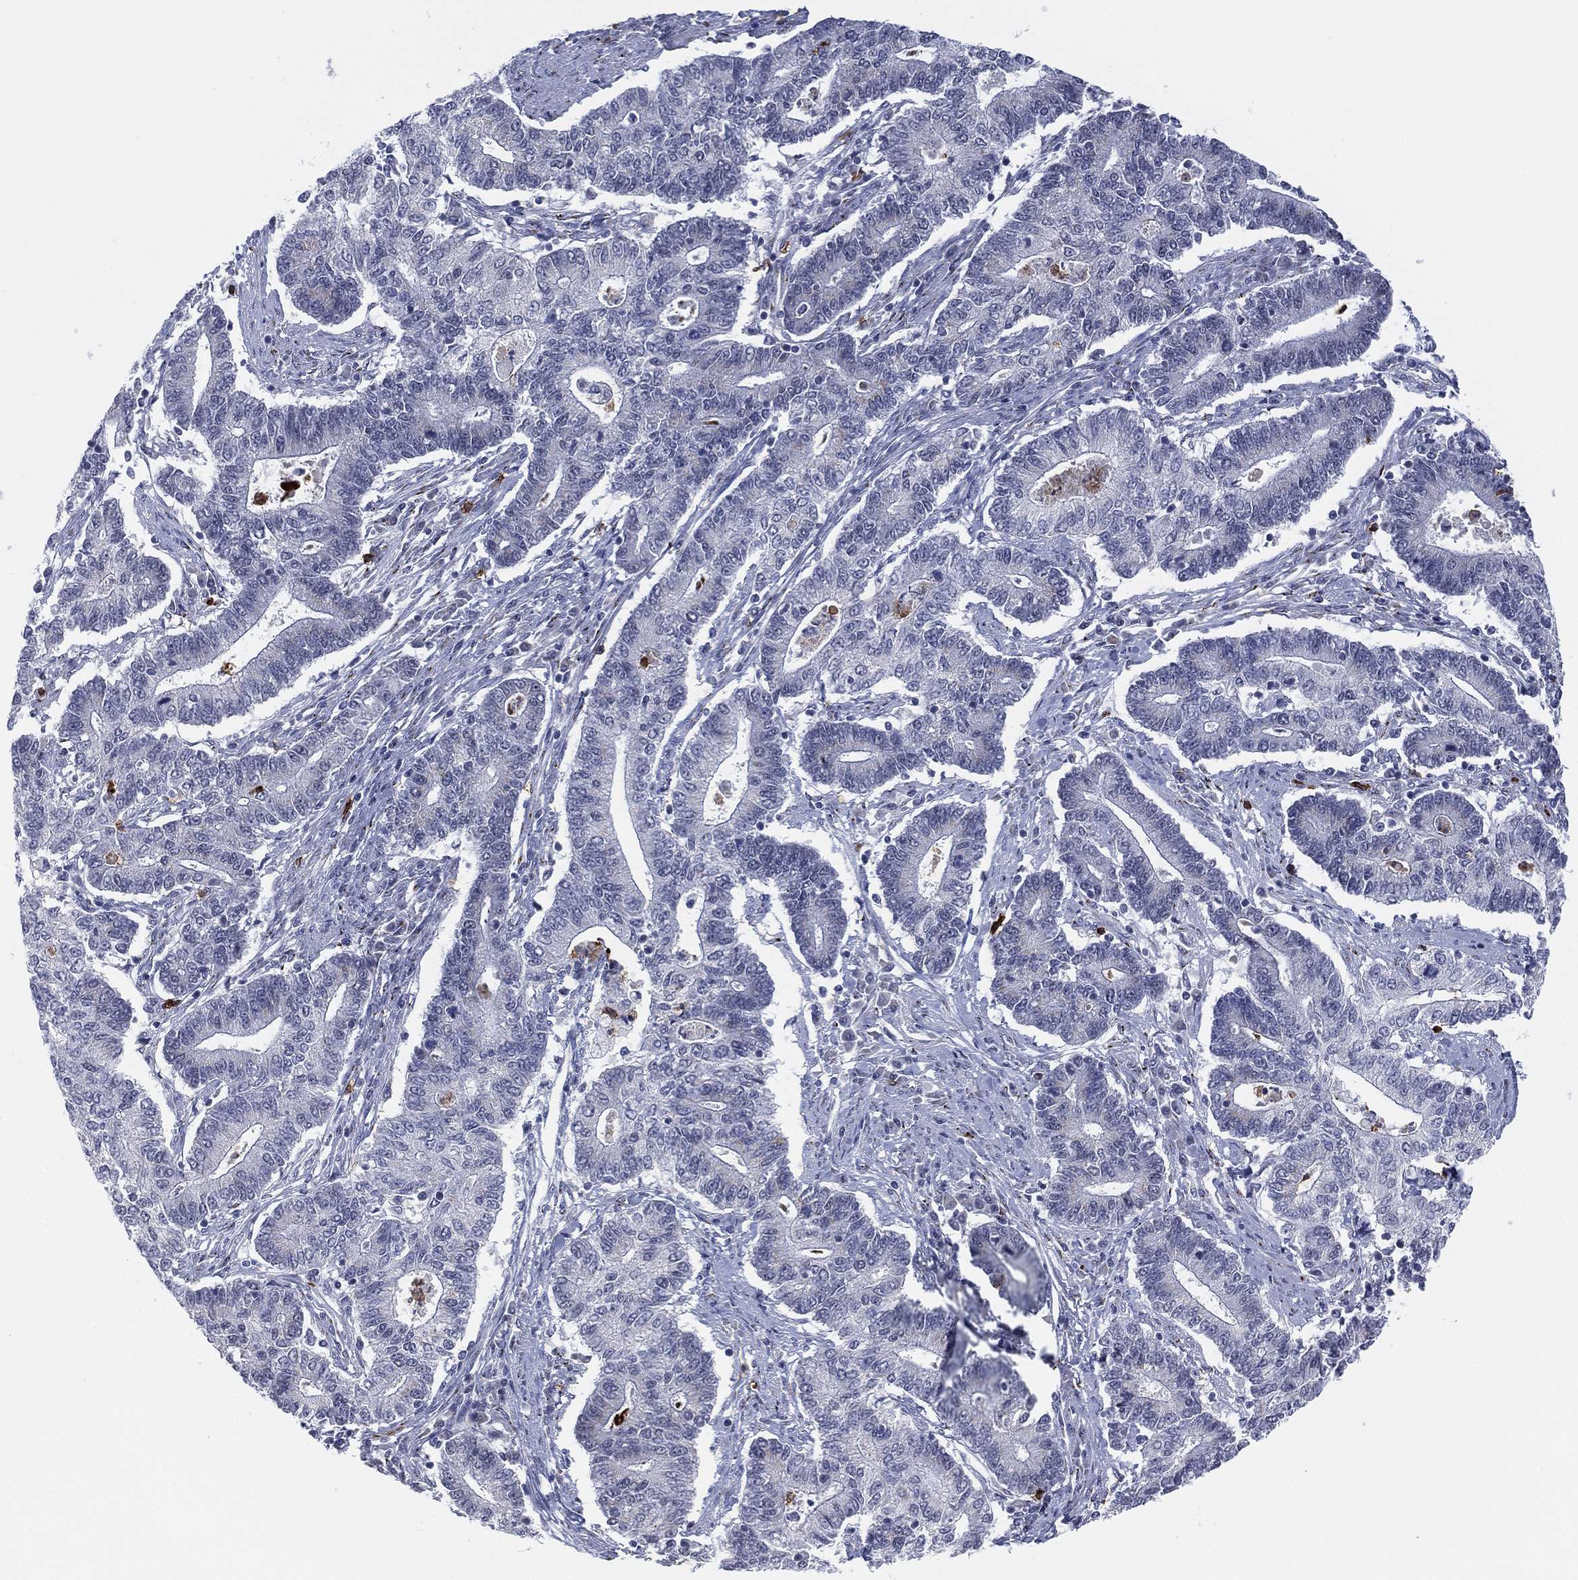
{"staining": {"intensity": "negative", "quantity": "none", "location": "none"}, "tissue": "endometrial cancer", "cell_type": "Tumor cells", "image_type": "cancer", "snomed": [{"axis": "morphology", "description": "Adenocarcinoma, NOS"}, {"axis": "topography", "description": "Uterus"}, {"axis": "topography", "description": "Endometrium"}], "caption": "IHC image of neoplastic tissue: human endometrial adenocarcinoma stained with DAB (3,3'-diaminobenzidine) displays no significant protein staining in tumor cells.", "gene": "CD177", "patient": {"sex": "female", "age": 54}}